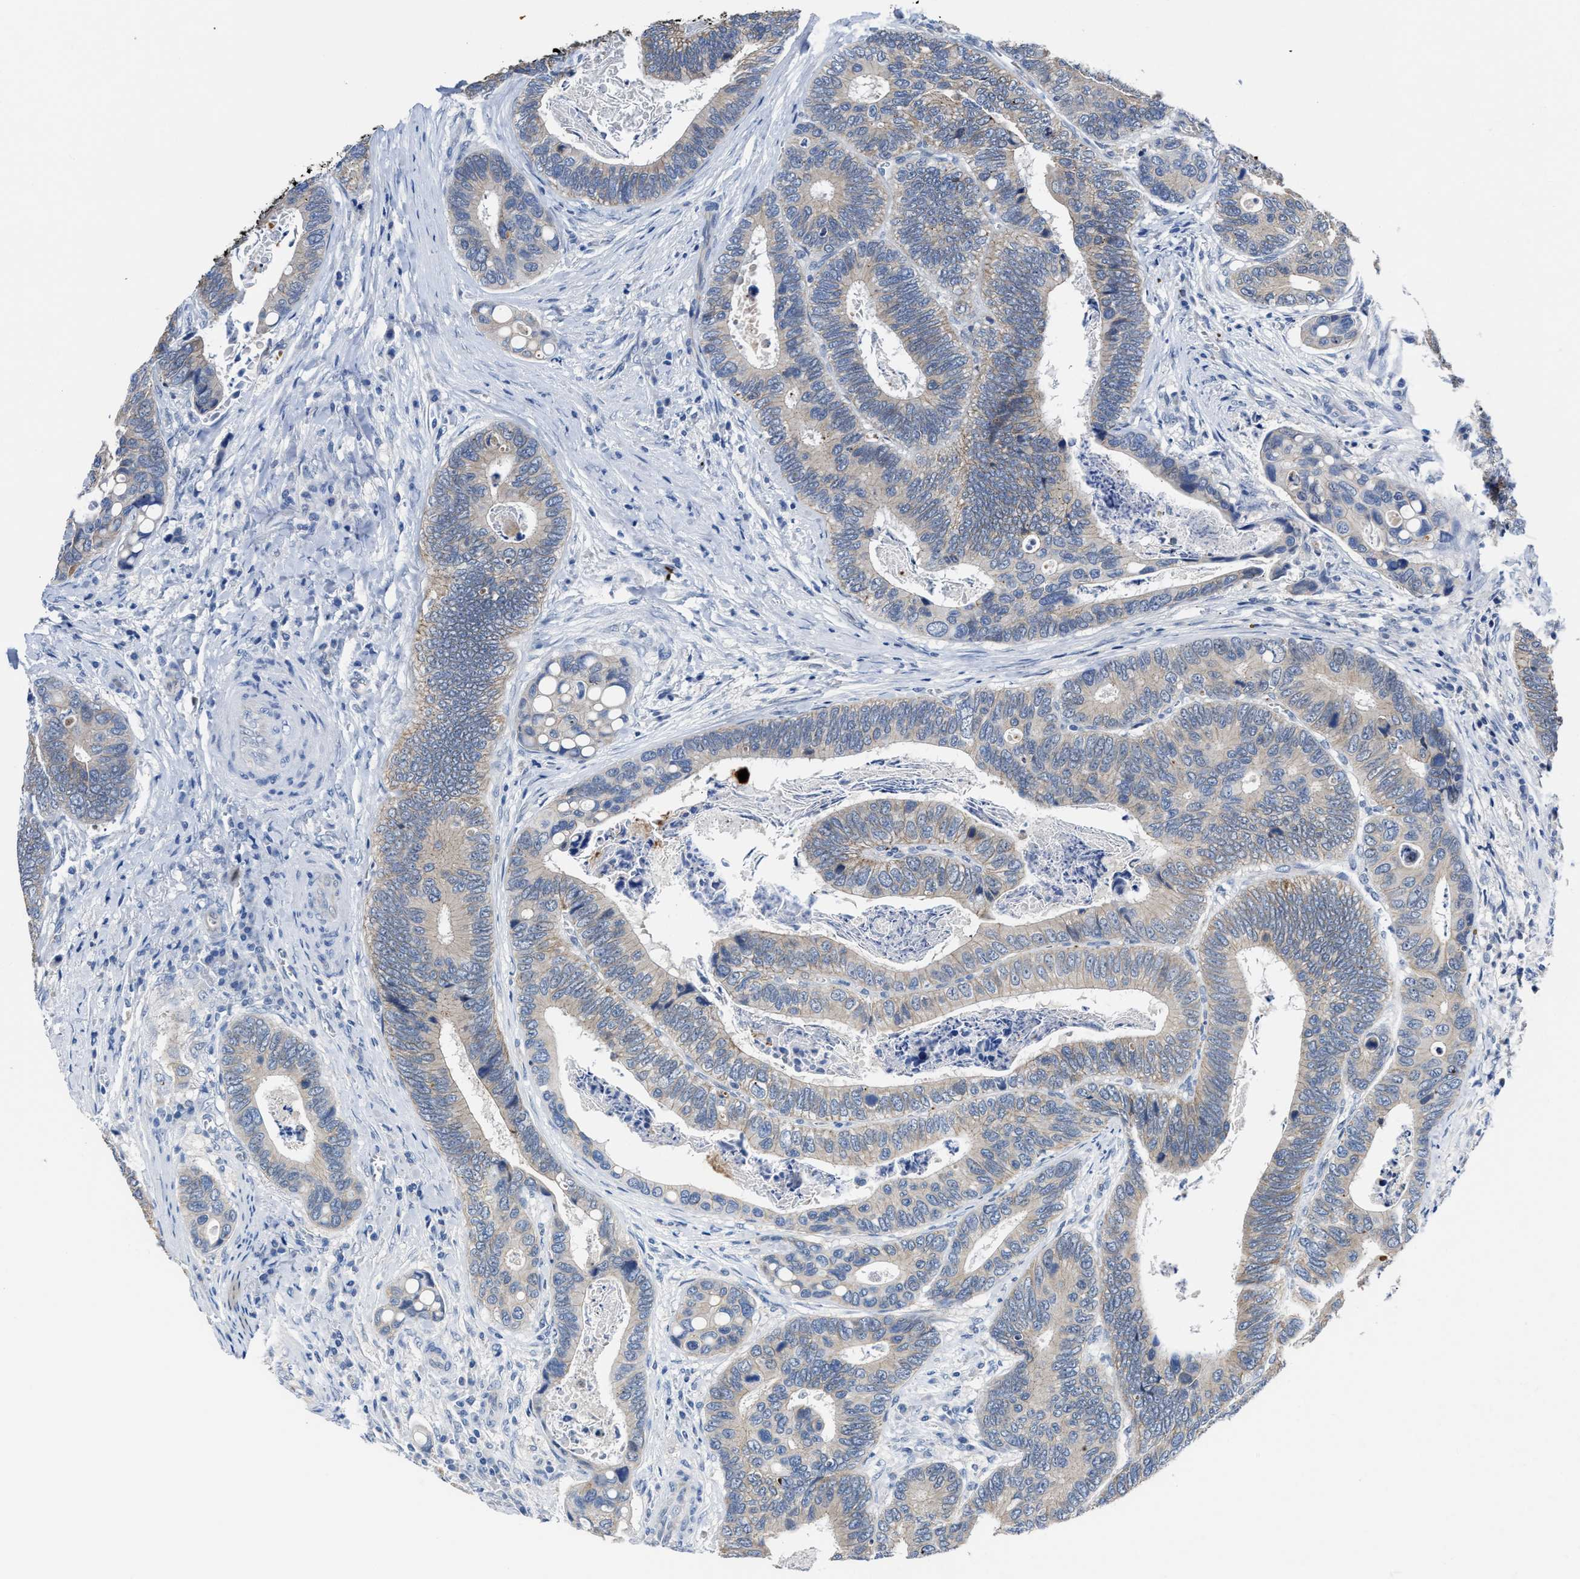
{"staining": {"intensity": "weak", "quantity": "<25%", "location": "cytoplasmic/membranous"}, "tissue": "colorectal cancer", "cell_type": "Tumor cells", "image_type": "cancer", "snomed": [{"axis": "morphology", "description": "Inflammation, NOS"}, {"axis": "morphology", "description": "Adenocarcinoma, NOS"}, {"axis": "topography", "description": "Colon"}], "caption": "Immunohistochemistry of colorectal cancer exhibits no staining in tumor cells. (DAB (3,3'-diaminobenzidine) immunohistochemistry visualized using brightfield microscopy, high magnification).", "gene": "GHITM", "patient": {"sex": "male", "age": 72}}